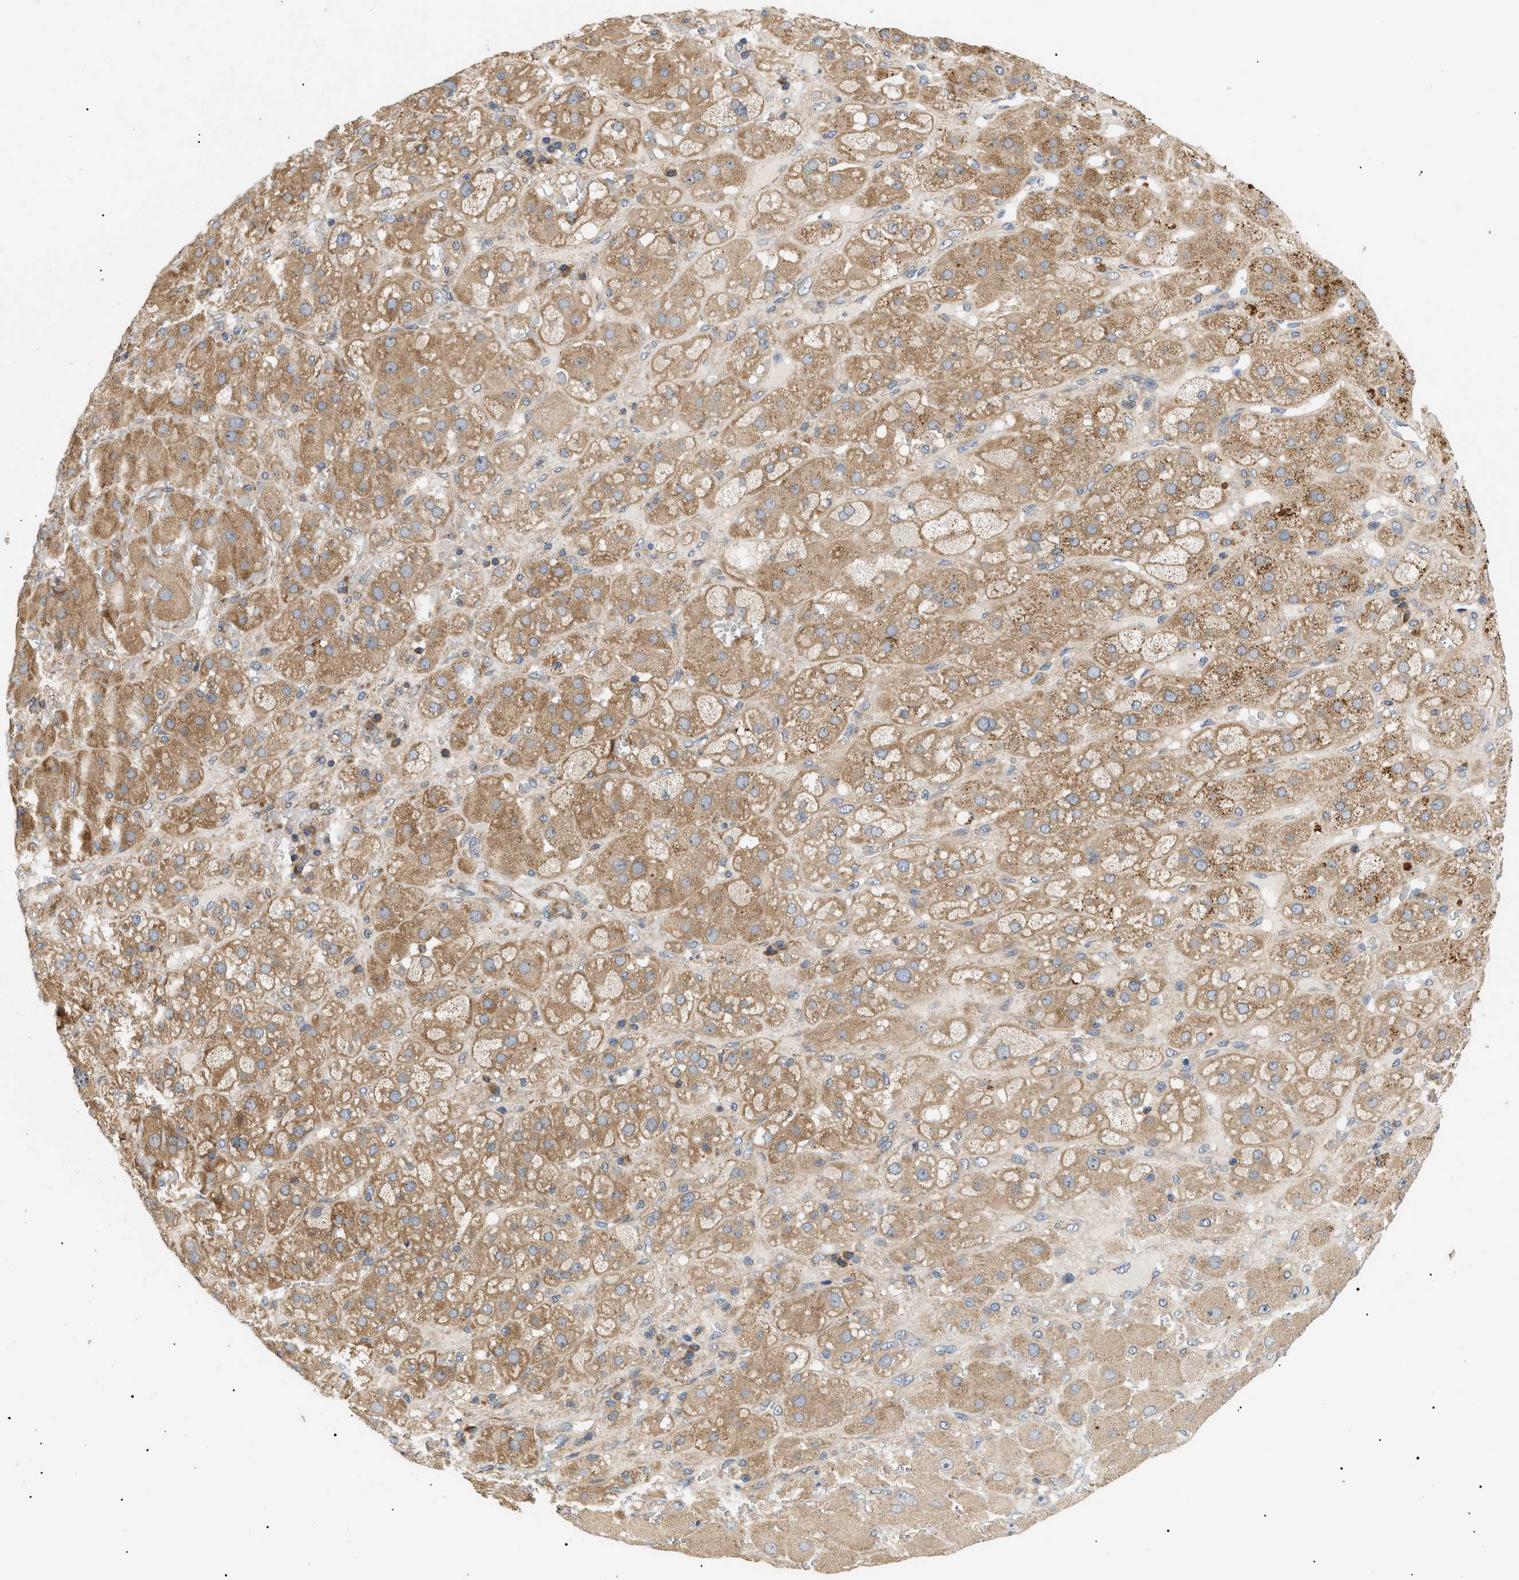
{"staining": {"intensity": "moderate", "quantity": ">75%", "location": "cytoplasmic/membranous"}, "tissue": "adrenal gland", "cell_type": "Glandular cells", "image_type": "normal", "snomed": [{"axis": "morphology", "description": "Normal tissue, NOS"}, {"axis": "topography", "description": "Adrenal gland"}], "caption": "This micrograph shows IHC staining of benign adrenal gland, with medium moderate cytoplasmic/membranous expression in approximately >75% of glandular cells.", "gene": "PPM1B", "patient": {"sex": "female", "age": 47}}